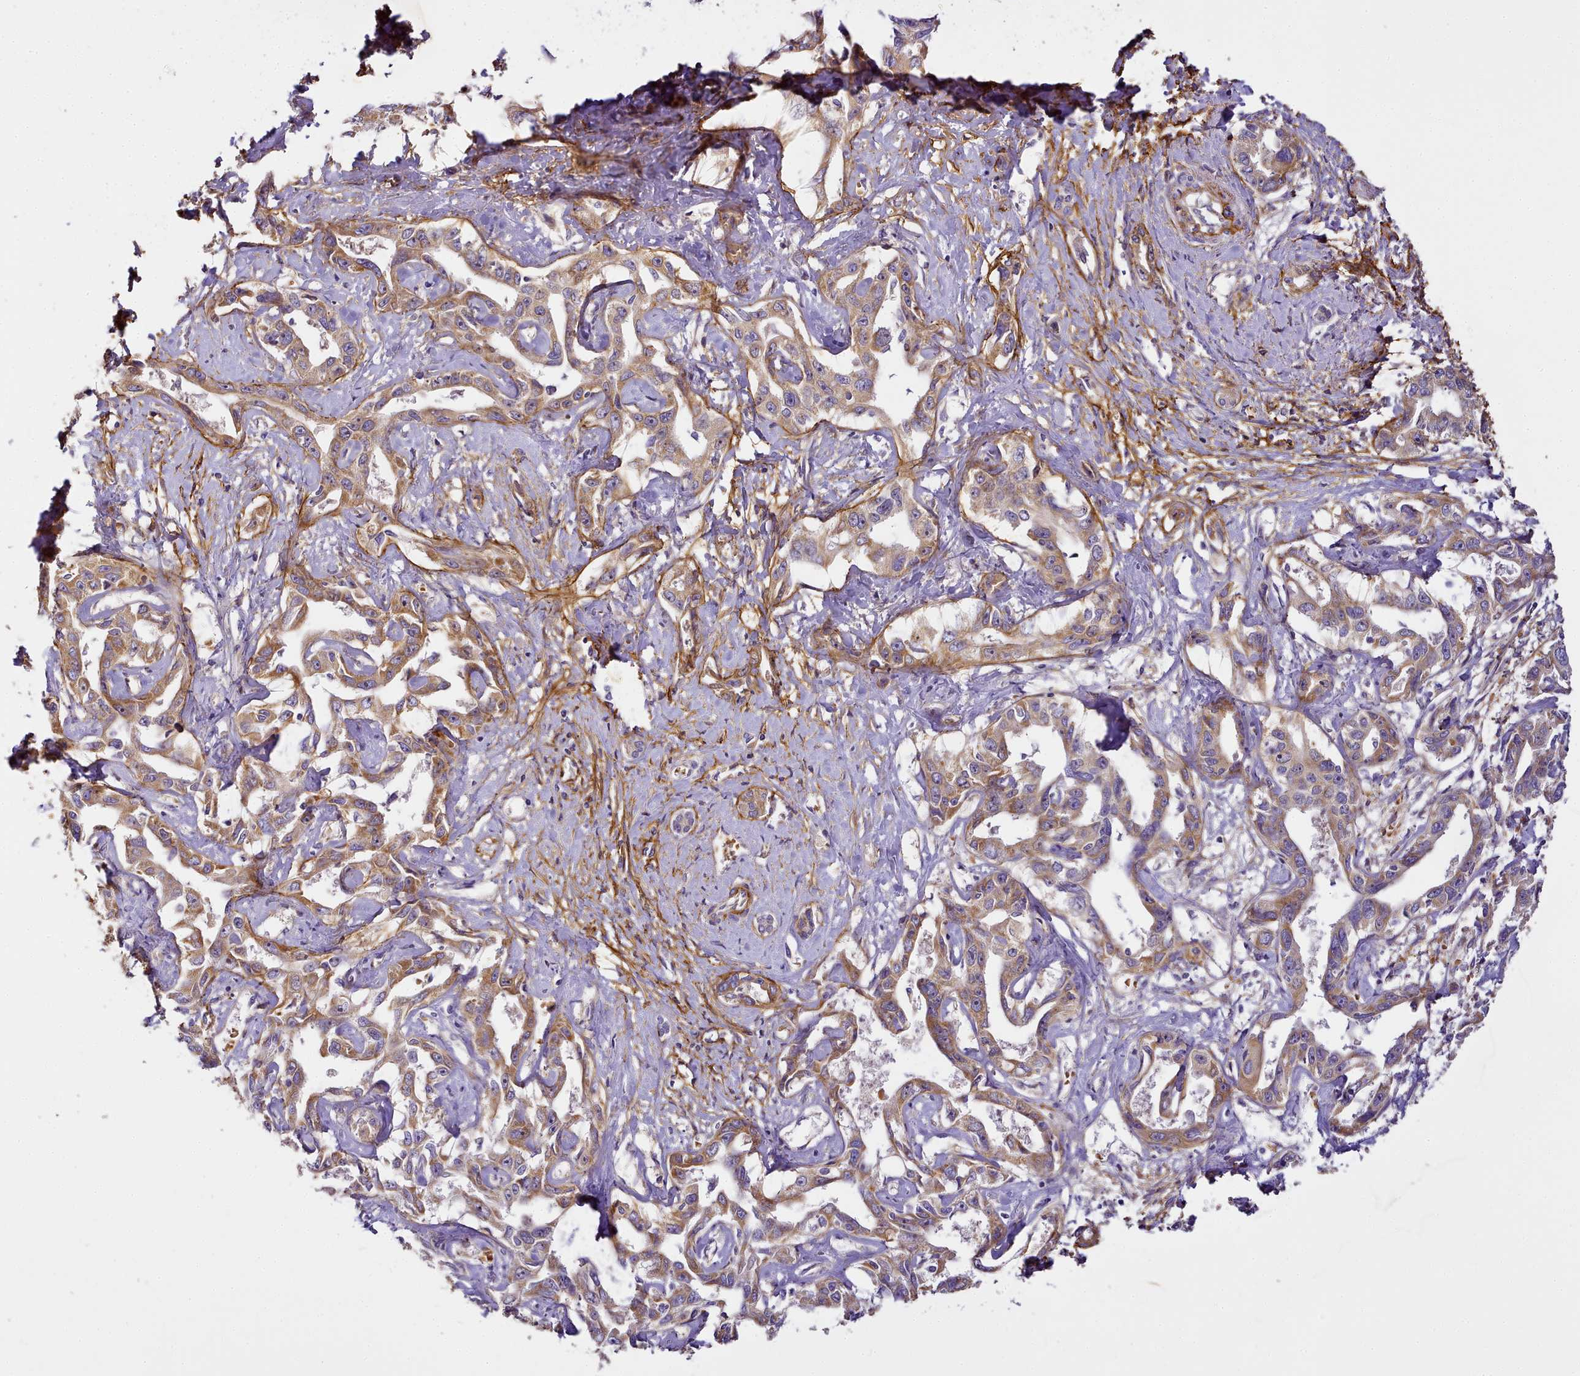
{"staining": {"intensity": "moderate", "quantity": ">75%", "location": "cytoplasmic/membranous"}, "tissue": "liver cancer", "cell_type": "Tumor cells", "image_type": "cancer", "snomed": [{"axis": "morphology", "description": "Cholangiocarcinoma"}, {"axis": "topography", "description": "Liver"}], "caption": "Brown immunohistochemical staining in human liver cancer (cholangiocarcinoma) reveals moderate cytoplasmic/membranous staining in about >75% of tumor cells.", "gene": "NBPF1", "patient": {"sex": "male", "age": 59}}